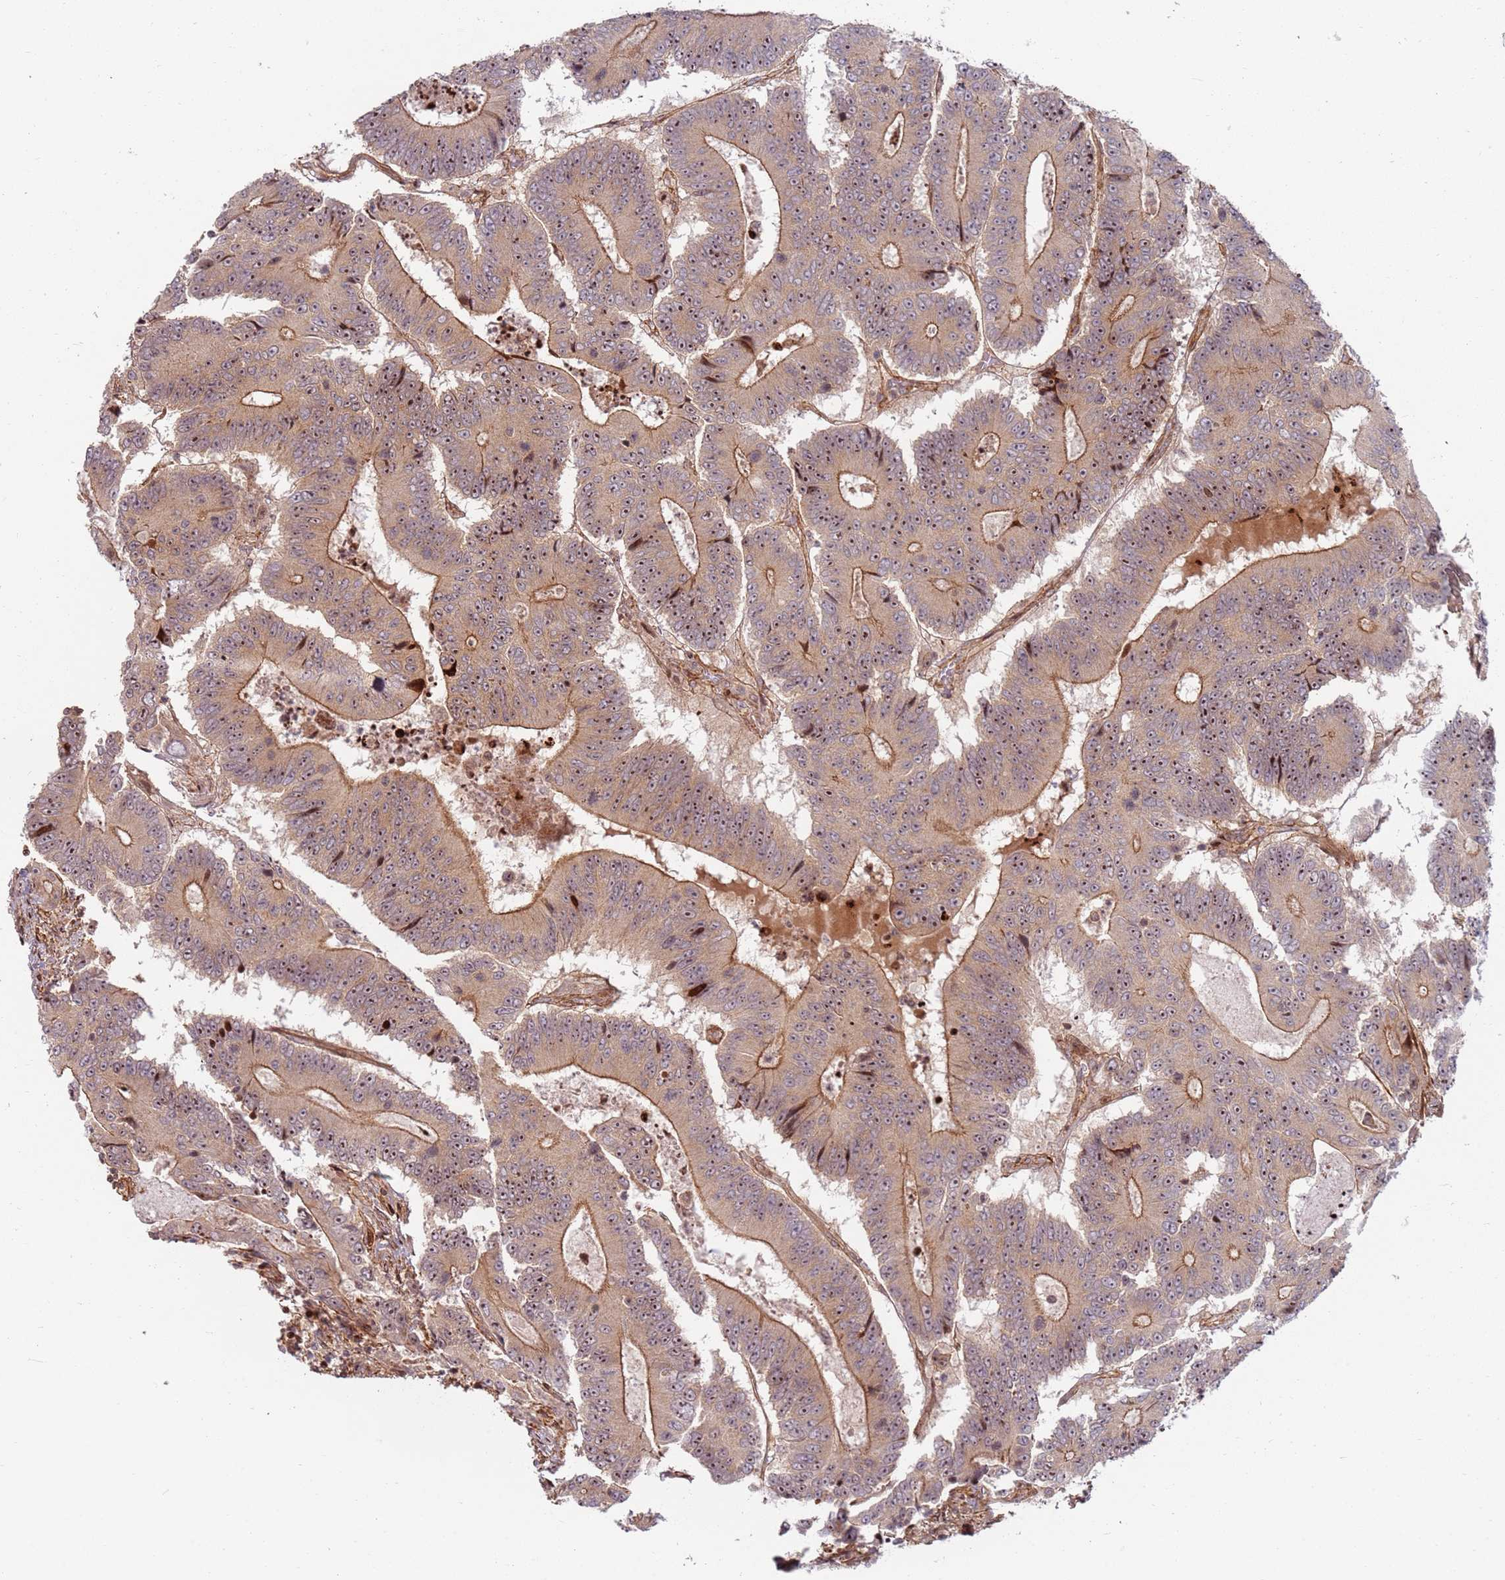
{"staining": {"intensity": "moderate", "quantity": "25%-75%", "location": "cytoplasmic/membranous,nuclear"}, "tissue": "colorectal cancer", "cell_type": "Tumor cells", "image_type": "cancer", "snomed": [{"axis": "morphology", "description": "Adenocarcinoma, NOS"}, {"axis": "topography", "description": "Colon"}], "caption": "Tumor cells exhibit medium levels of moderate cytoplasmic/membranous and nuclear expression in approximately 25%-75% of cells in colorectal adenocarcinoma.", "gene": "TMEM233", "patient": {"sex": "male", "age": 83}}